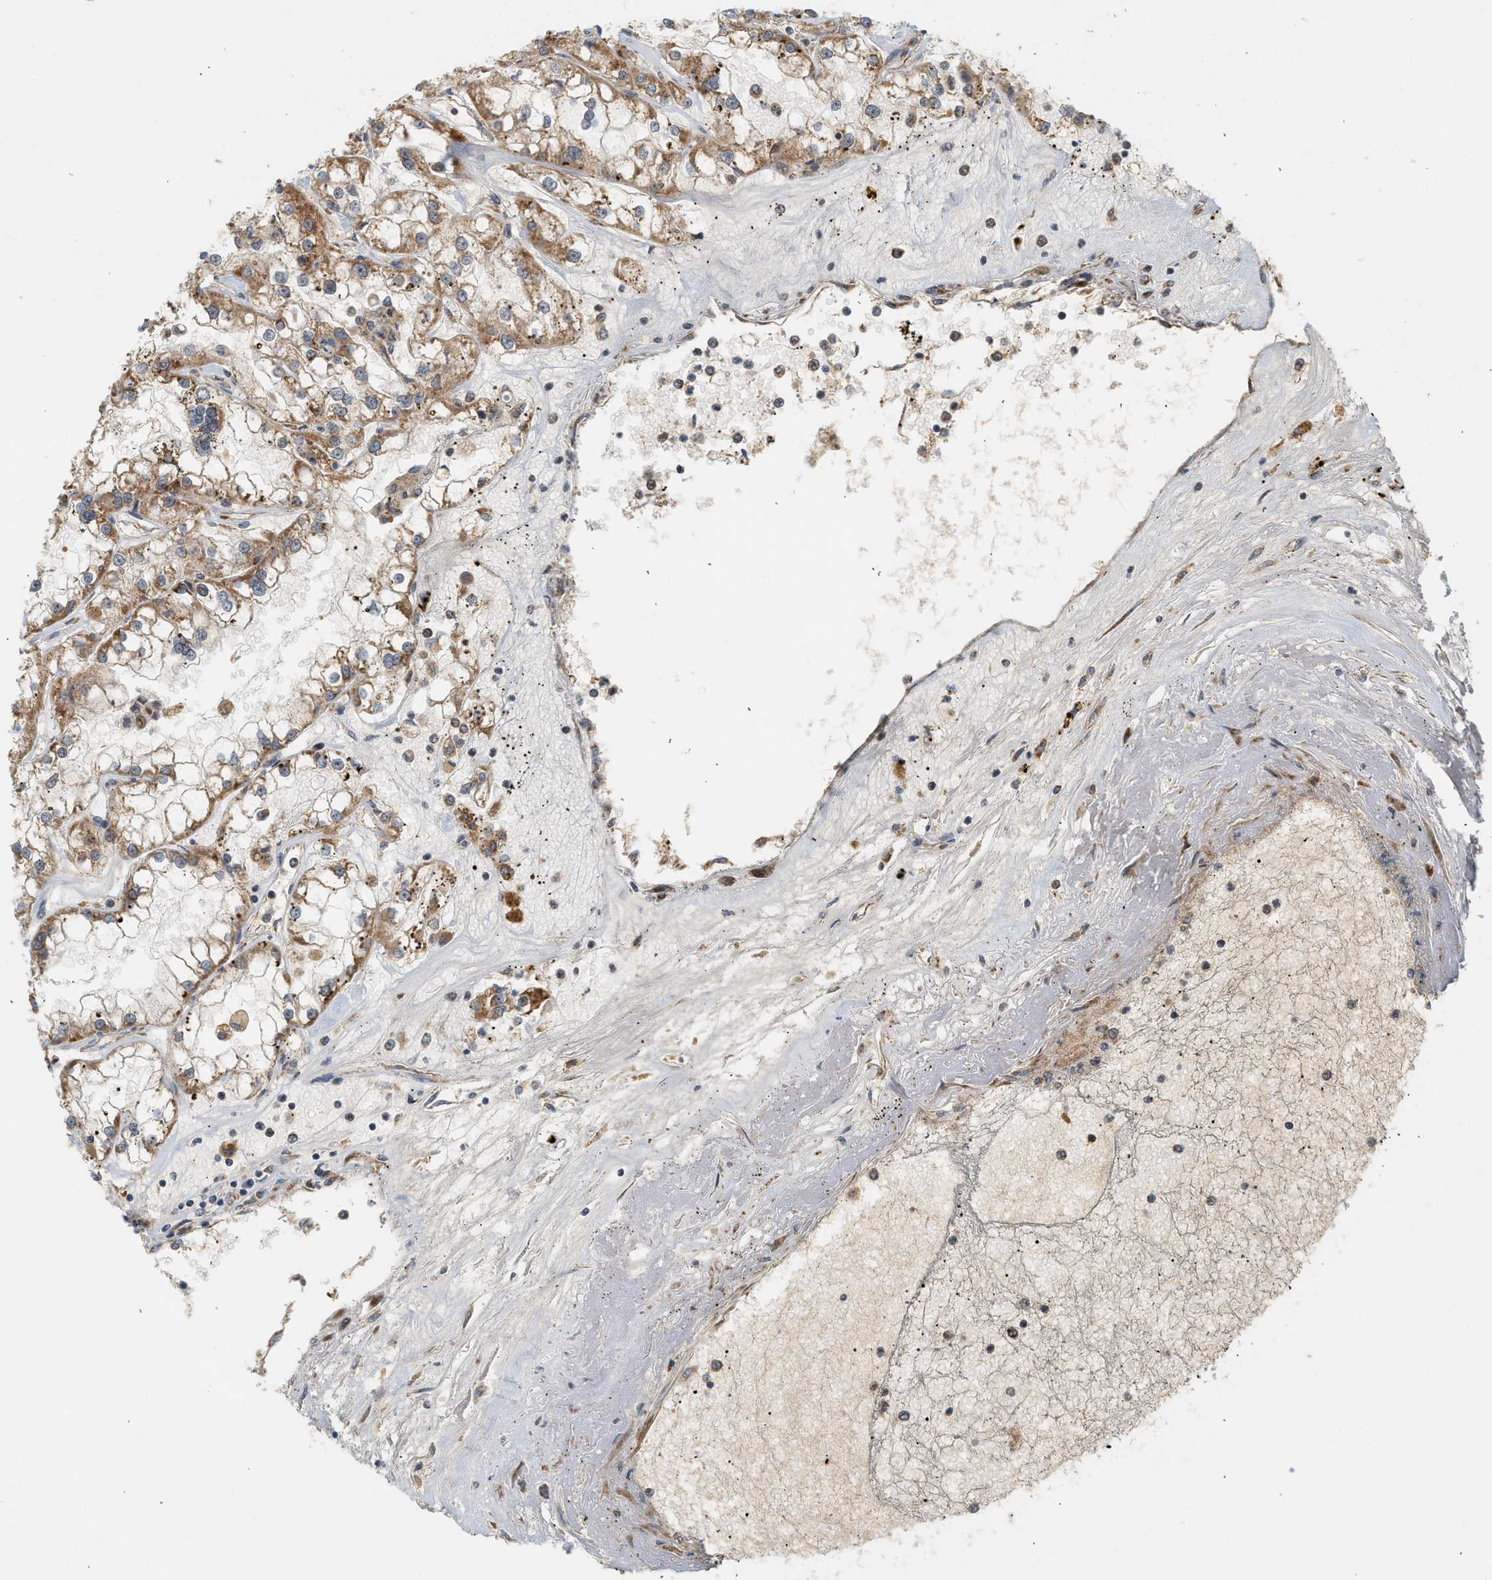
{"staining": {"intensity": "moderate", "quantity": ">75%", "location": "cytoplasmic/membranous"}, "tissue": "renal cancer", "cell_type": "Tumor cells", "image_type": "cancer", "snomed": [{"axis": "morphology", "description": "Adenocarcinoma, NOS"}, {"axis": "topography", "description": "Kidney"}], "caption": "DAB immunohistochemical staining of human renal cancer demonstrates moderate cytoplasmic/membranous protein staining in approximately >75% of tumor cells.", "gene": "MCU", "patient": {"sex": "female", "age": 52}}